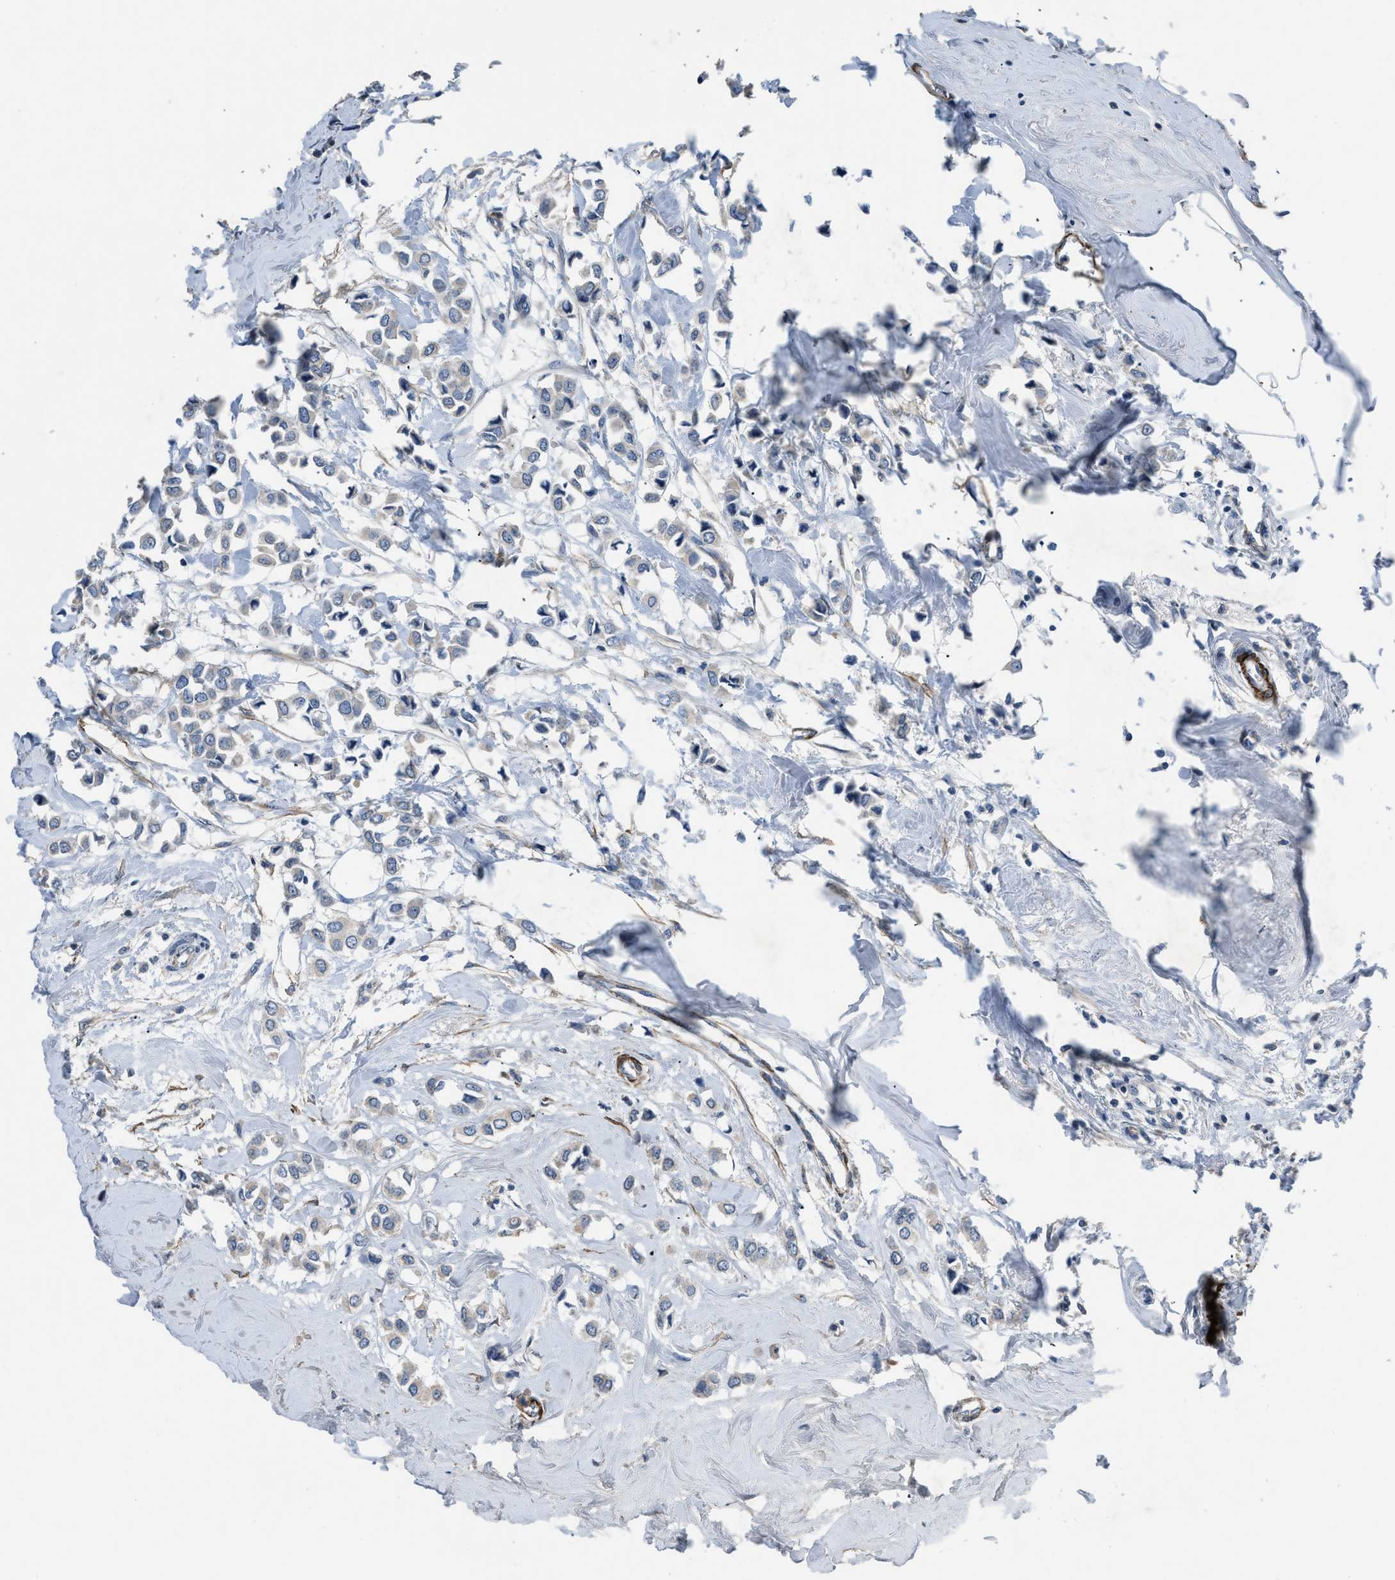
{"staining": {"intensity": "negative", "quantity": "none", "location": "none"}, "tissue": "breast cancer", "cell_type": "Tumor cells", "image_type": "cancer", "snomed": [{"axis": "morphology", "description": "Lobular carcinoma"}, {"axis": "topography", "description": "Breast"}], "caption": "Tumor cells show no significant protein staining in breast cancer (lobular carcinoma). (Stains: DAB immunohistochemistry with hematoxylin counter stain, Microscopy: brightfield microscopy at high magnification).", "gene": "LANCL2", "patient": {"sex": "female", "age": 51}}